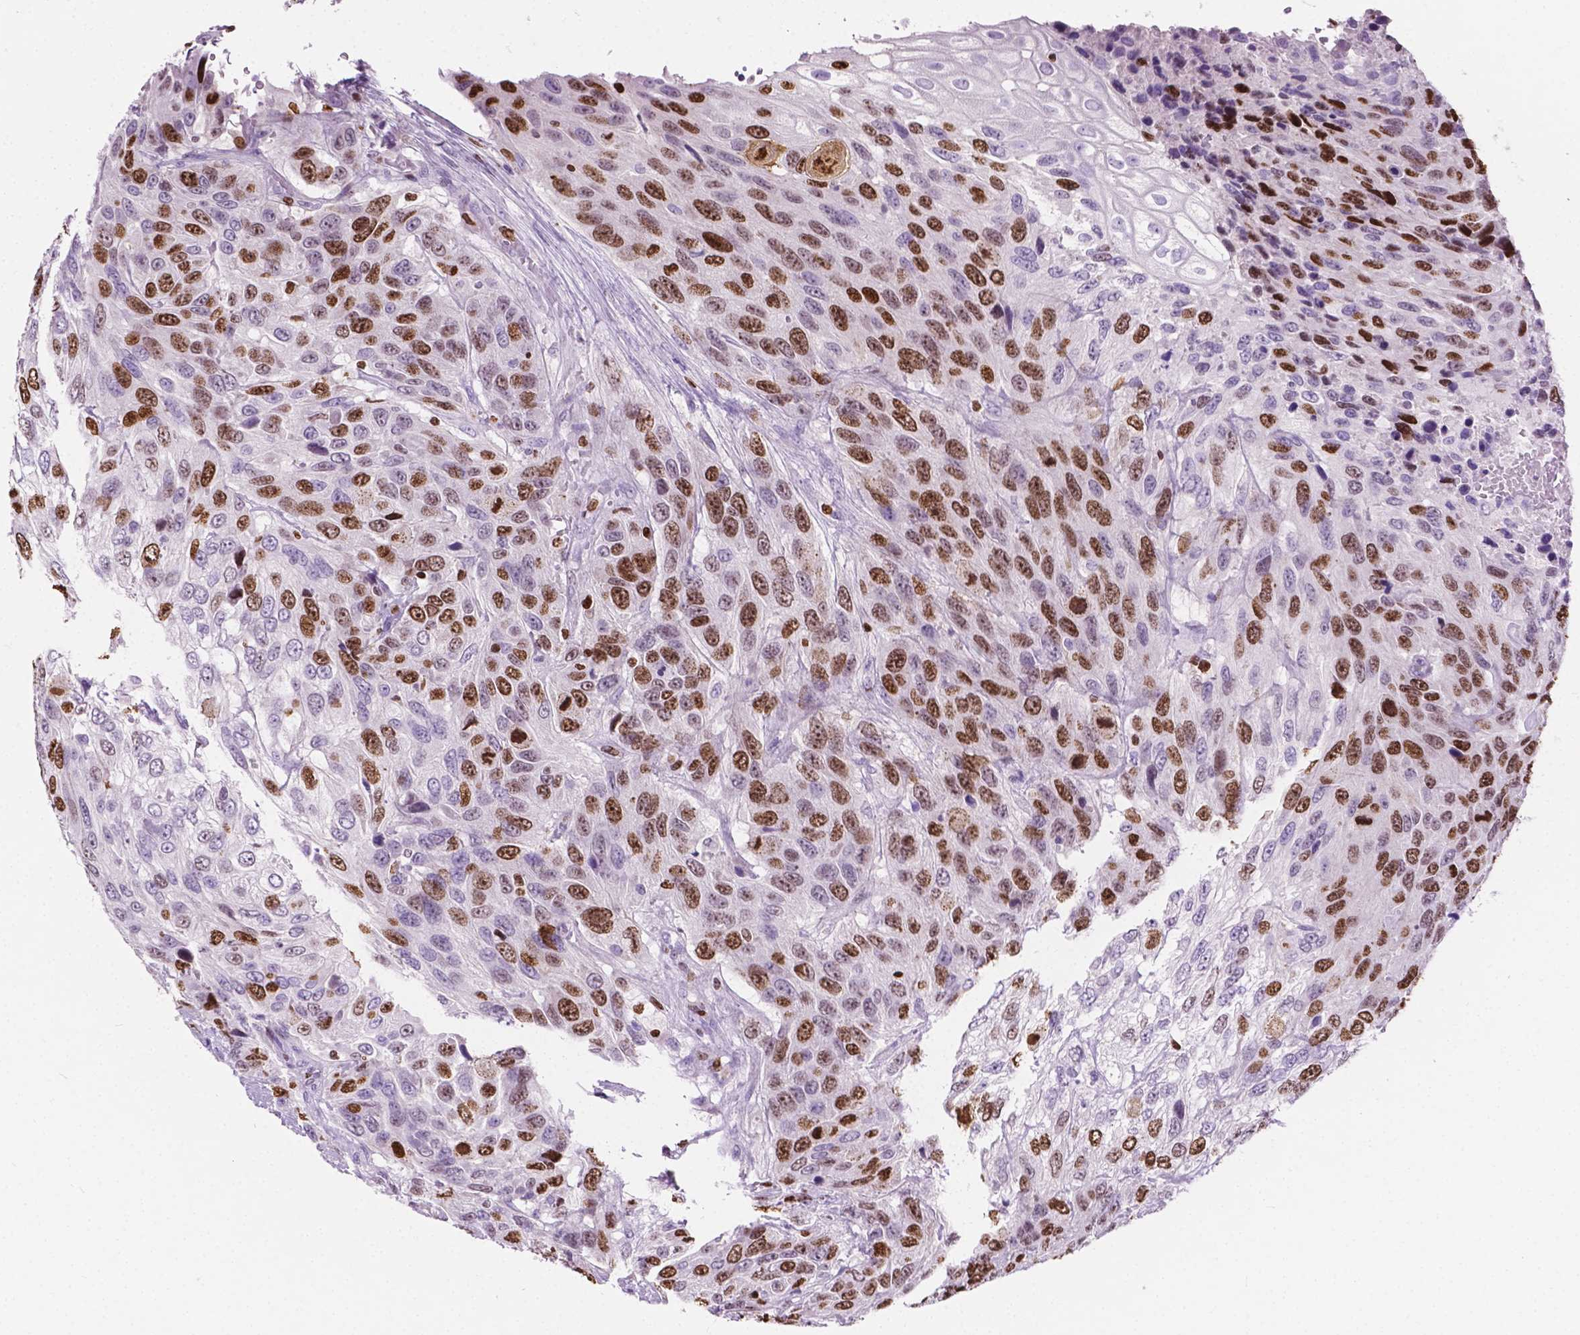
{"staining": {"intensity": "moderate", "quantity": "25%-75%", "location": "nuclear"}, "tissue": "urothelial cancer", "cell_type": "Tumor cells", "image_type": "cancer", "snomed": [{"axis": "morphology", "description": "Urothelial carcinoma, High grade"}, {"axis": "topography", "description": "Urinary bladder"}], "caption": "A brown stain labels moderate nuclear staining of a protein in human urothelial cancer tumor cells.", "gene": "SIAH2", "patient": {"sex": "female", "age": 70}}